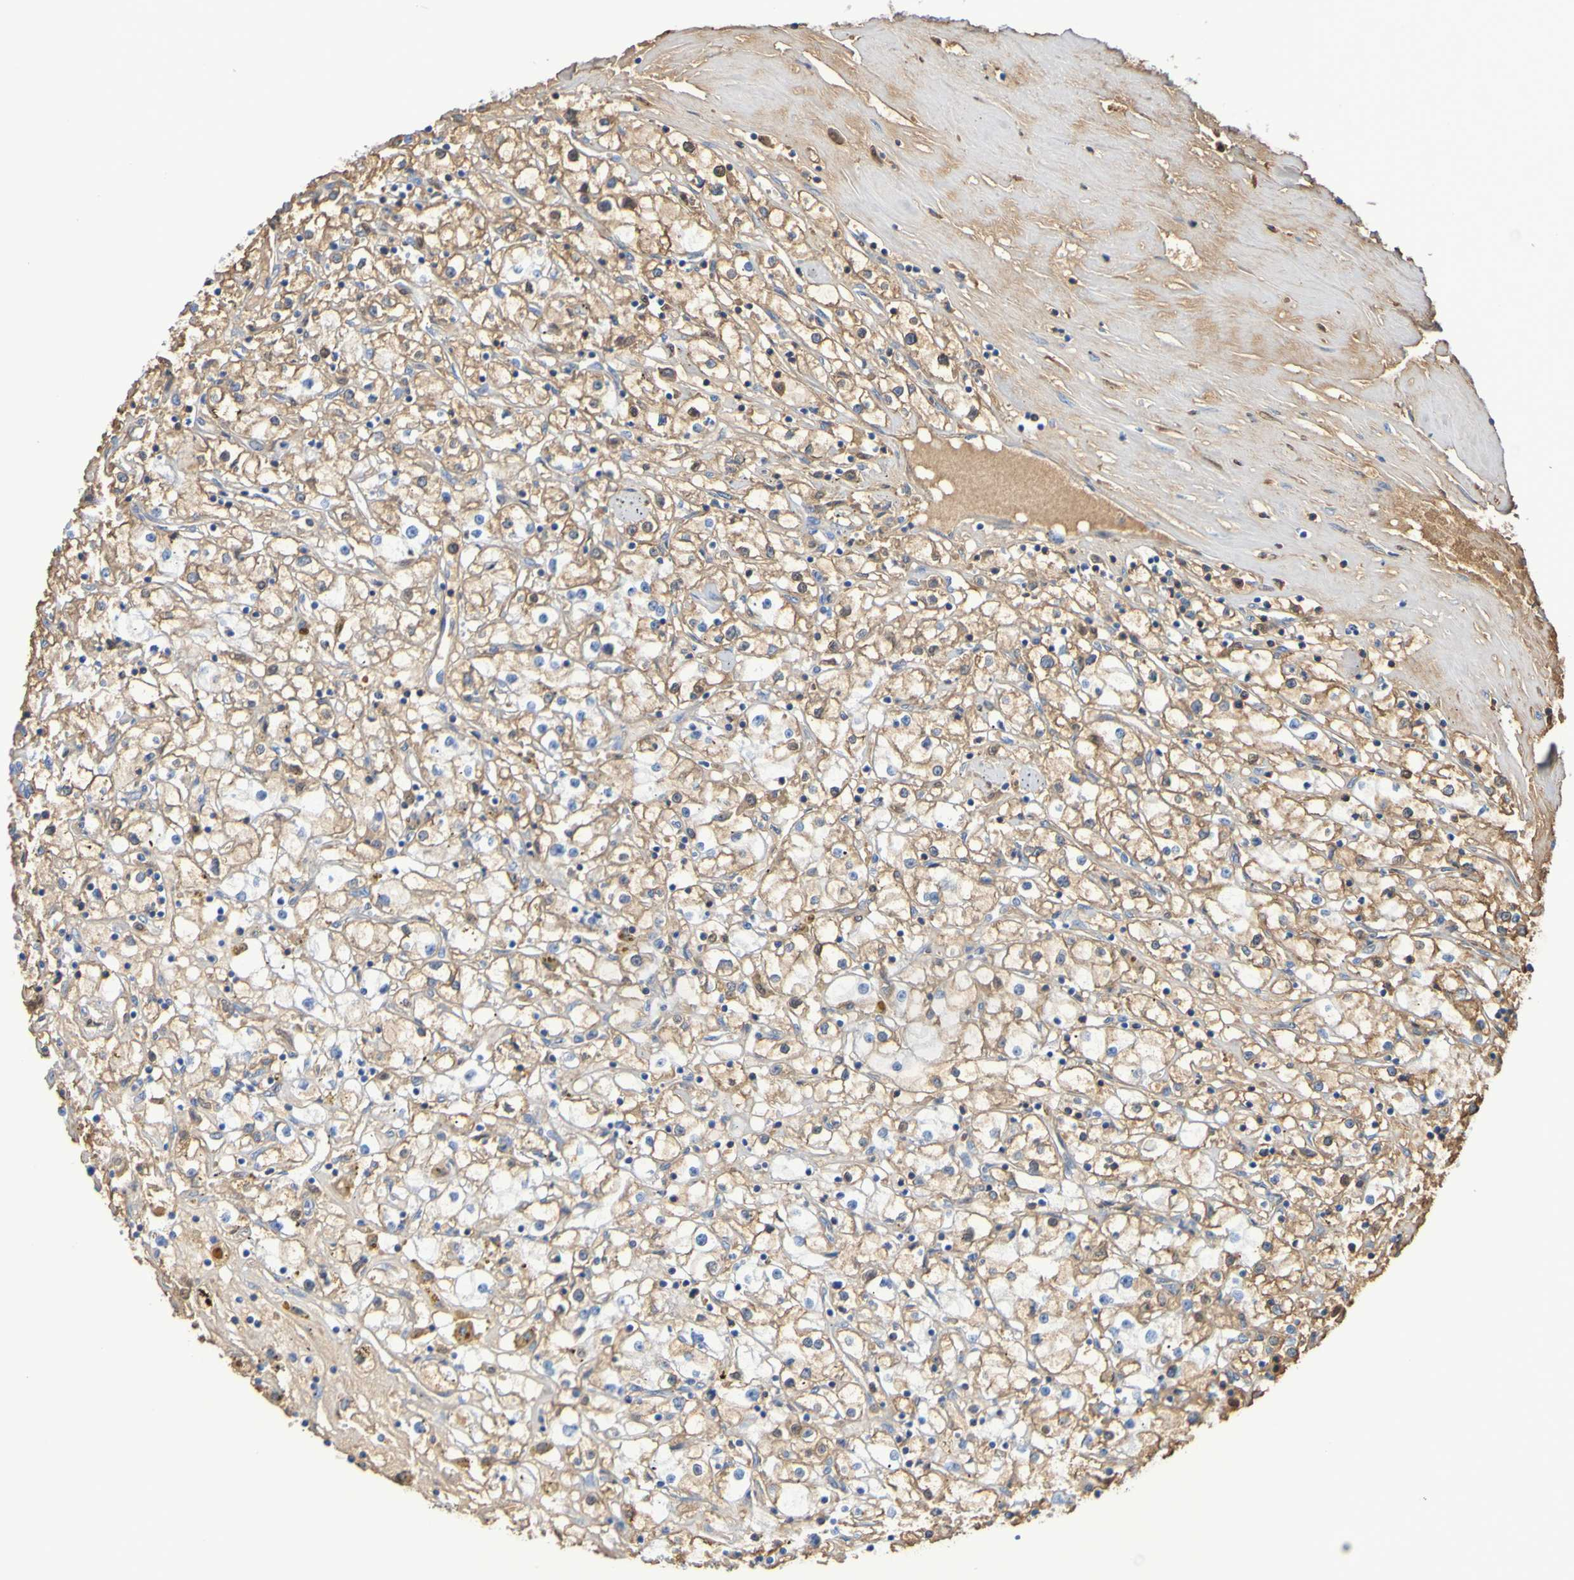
{"staining": {"intensity": "moderate", "quantity": "25%-75%", "location": "cytoplasmic/membranous"}, "tissue": "renal cancer", "cell_type": "Tumor cells", "image_type": "cancer", "snomed": [{"axis": "morphology", "description": "Adenocarcinoma, NOS"}, {"axis": "topography", "description": "Kidney"}], "caption": "An immunohistochemistry (IHC) image of tumor tissue is shown. Protein staining in brown shows moderate cytoplasmic/membranous positivity in adenocarcinoma (renal) within tumor cells.", "gene": "GAB3", "patient": {"sex": "male", "age": 56}}